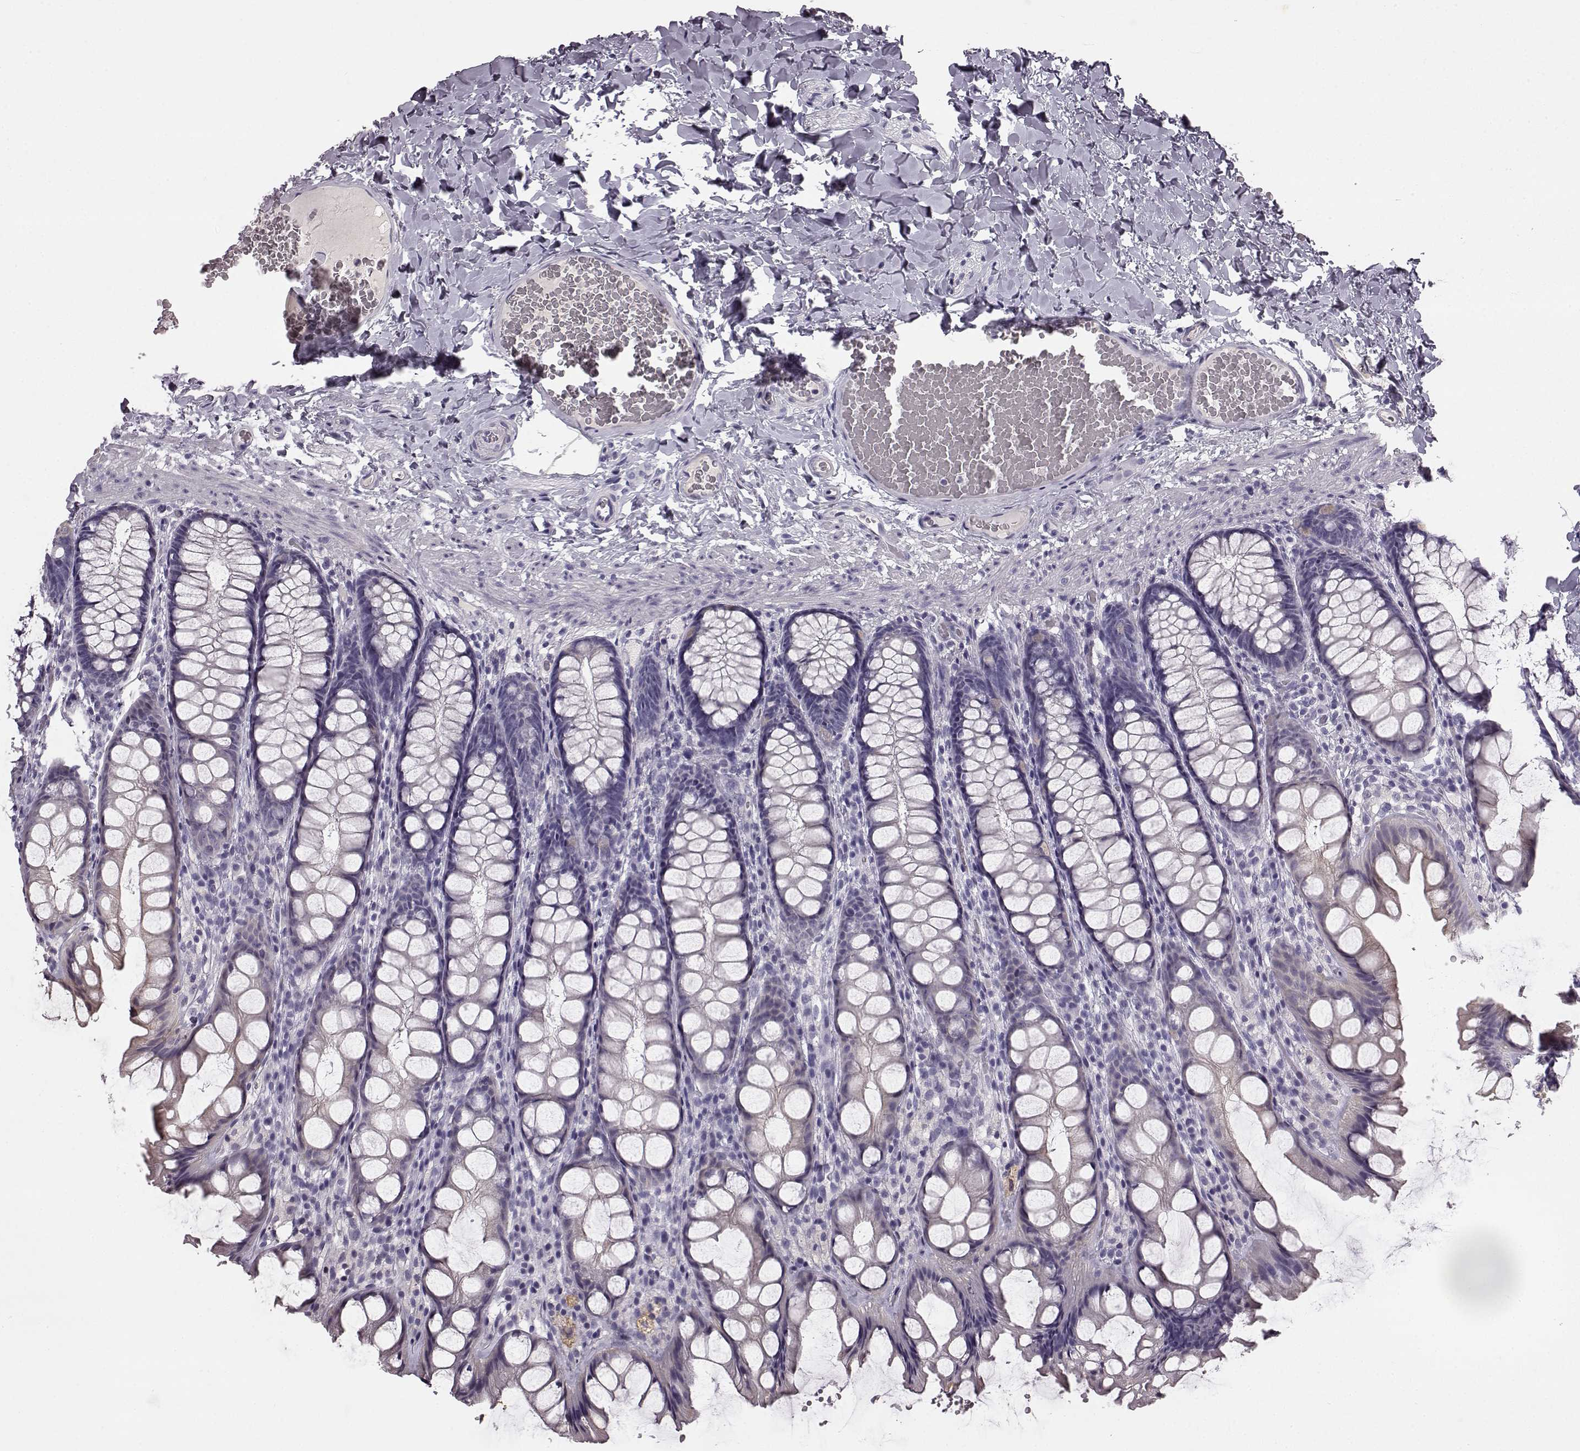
{"staining": {"intensity": "negative", "quantity": "none", "location": "none"}, "tissue": "colon", "cell_type": "Endothelial cells", "image_type": "normal", "snomed": [{"axis": "morphology", "description": "Normal tissue, NOS"}, {"axis": "topography", "description": "Colon"}], "caption": "This photomicrograph is of unremarkable colon stained with immunohistochemistry to label a protein in brown with the nuclei are counter-stained blue. There is no expression in endothelial cells. (DAB (3,3'-diaminobenzidine) IHC, high magnification).", "gene": "KRT81", "patient": {"sex": "male", "age": 47}}